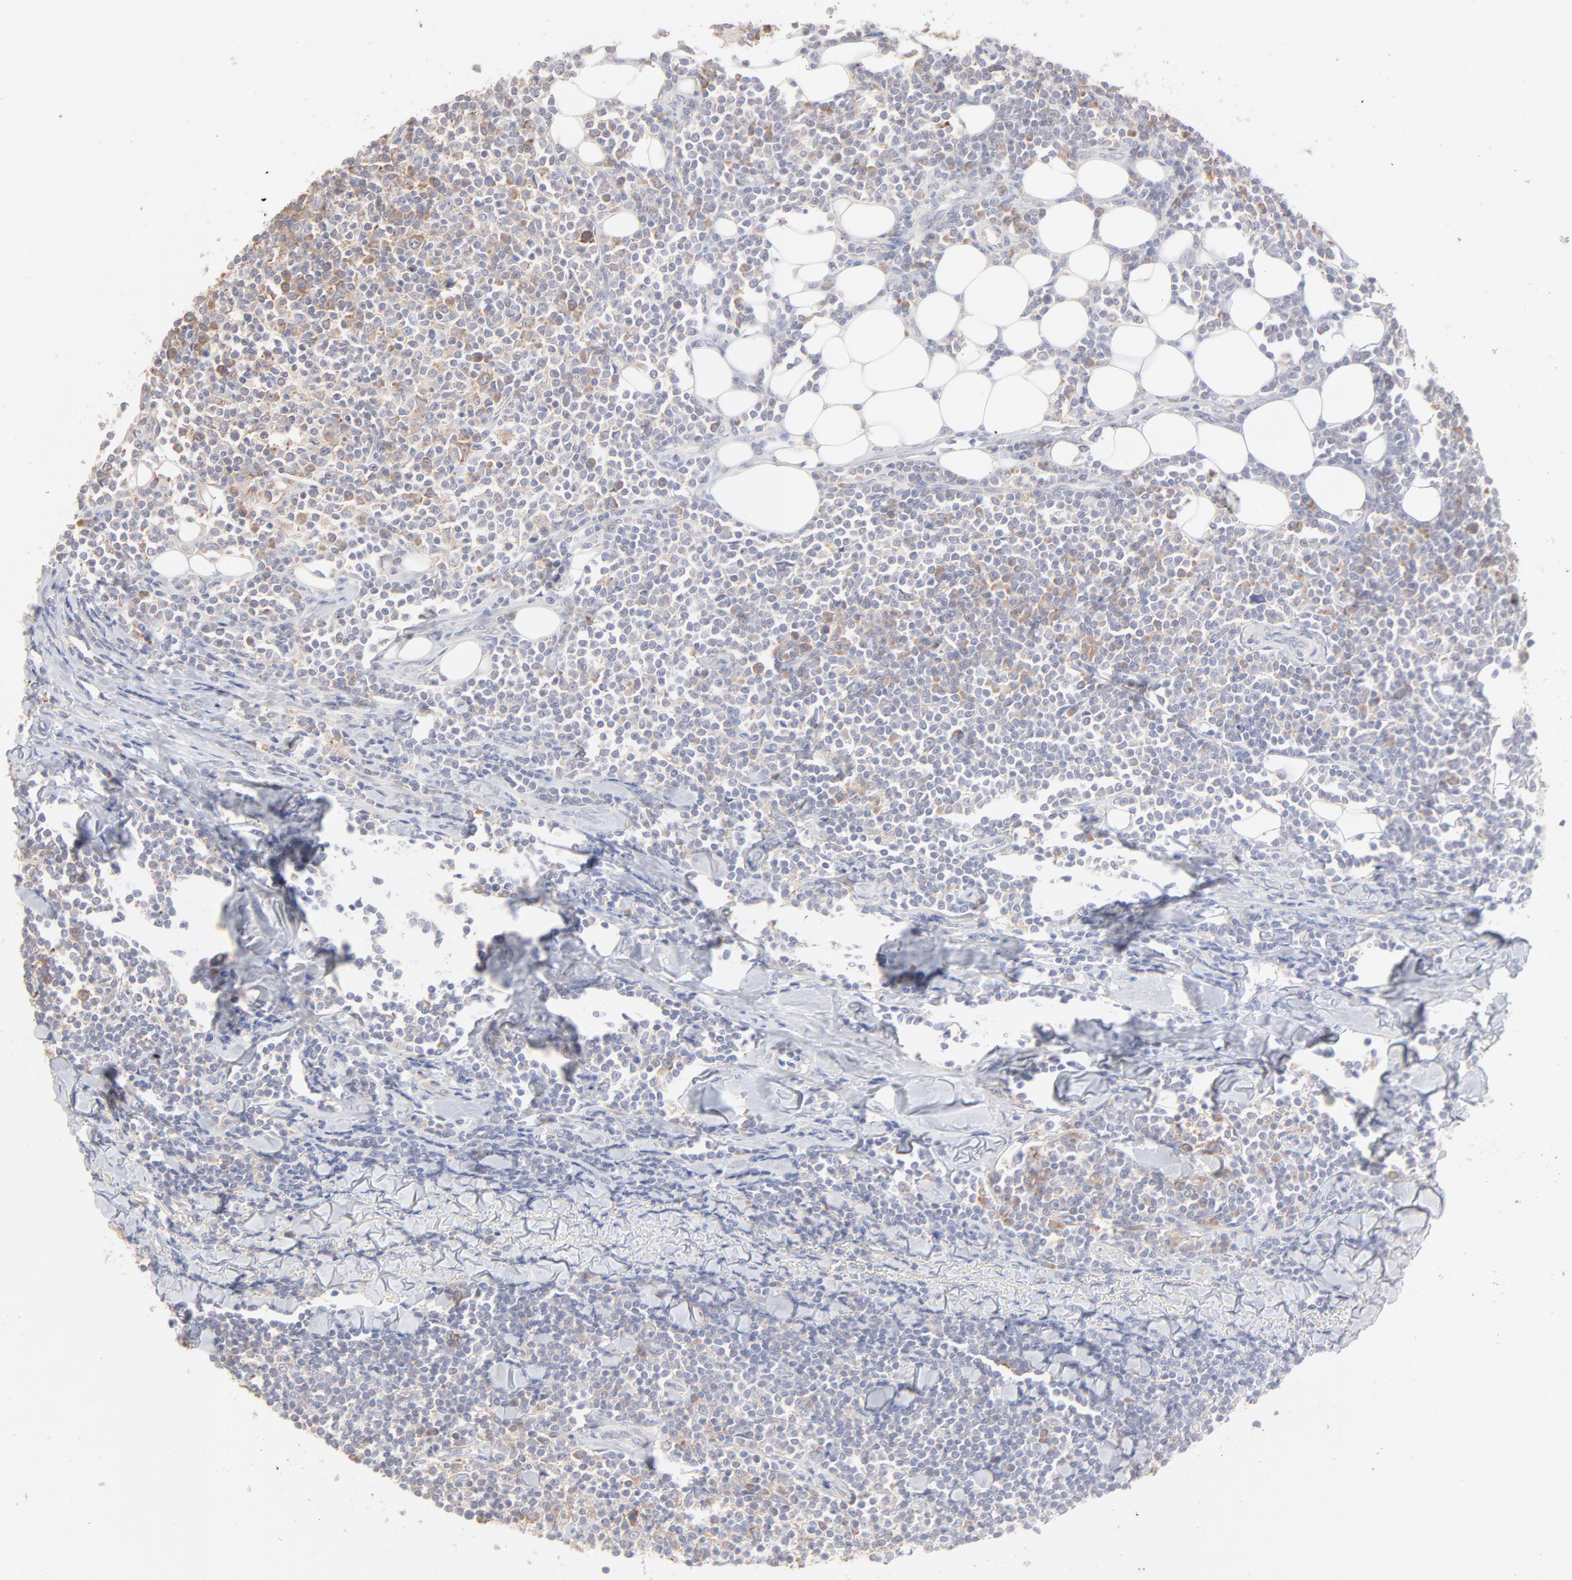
{"staining": {"intensity": "weak", "quantity": "25%-75%", "location": "cytoplasmic/membranous"}, "tissue": "lymphoma", "cell_type": "Tumor cells", "image_type": "cancer", "snomed": [{"axis": "morphology", "description": "Malignant lymphoma, non-Hodgkin's type, Low grade"}, {"axis": "topography", "description": "Soft tissue"}], "caption": "Low-grade malignant lymphoma, non-Hodgkin's type stained with DAB (3,3'-diaminobenzidine) immunohistochemistry (IHC) reveals low levels of weak cytoplasmic/membranous staining in approximately 25%-75% of tumor cells.", "gene": "RPS21", "patient": {"sex": "male", "age": 92}}